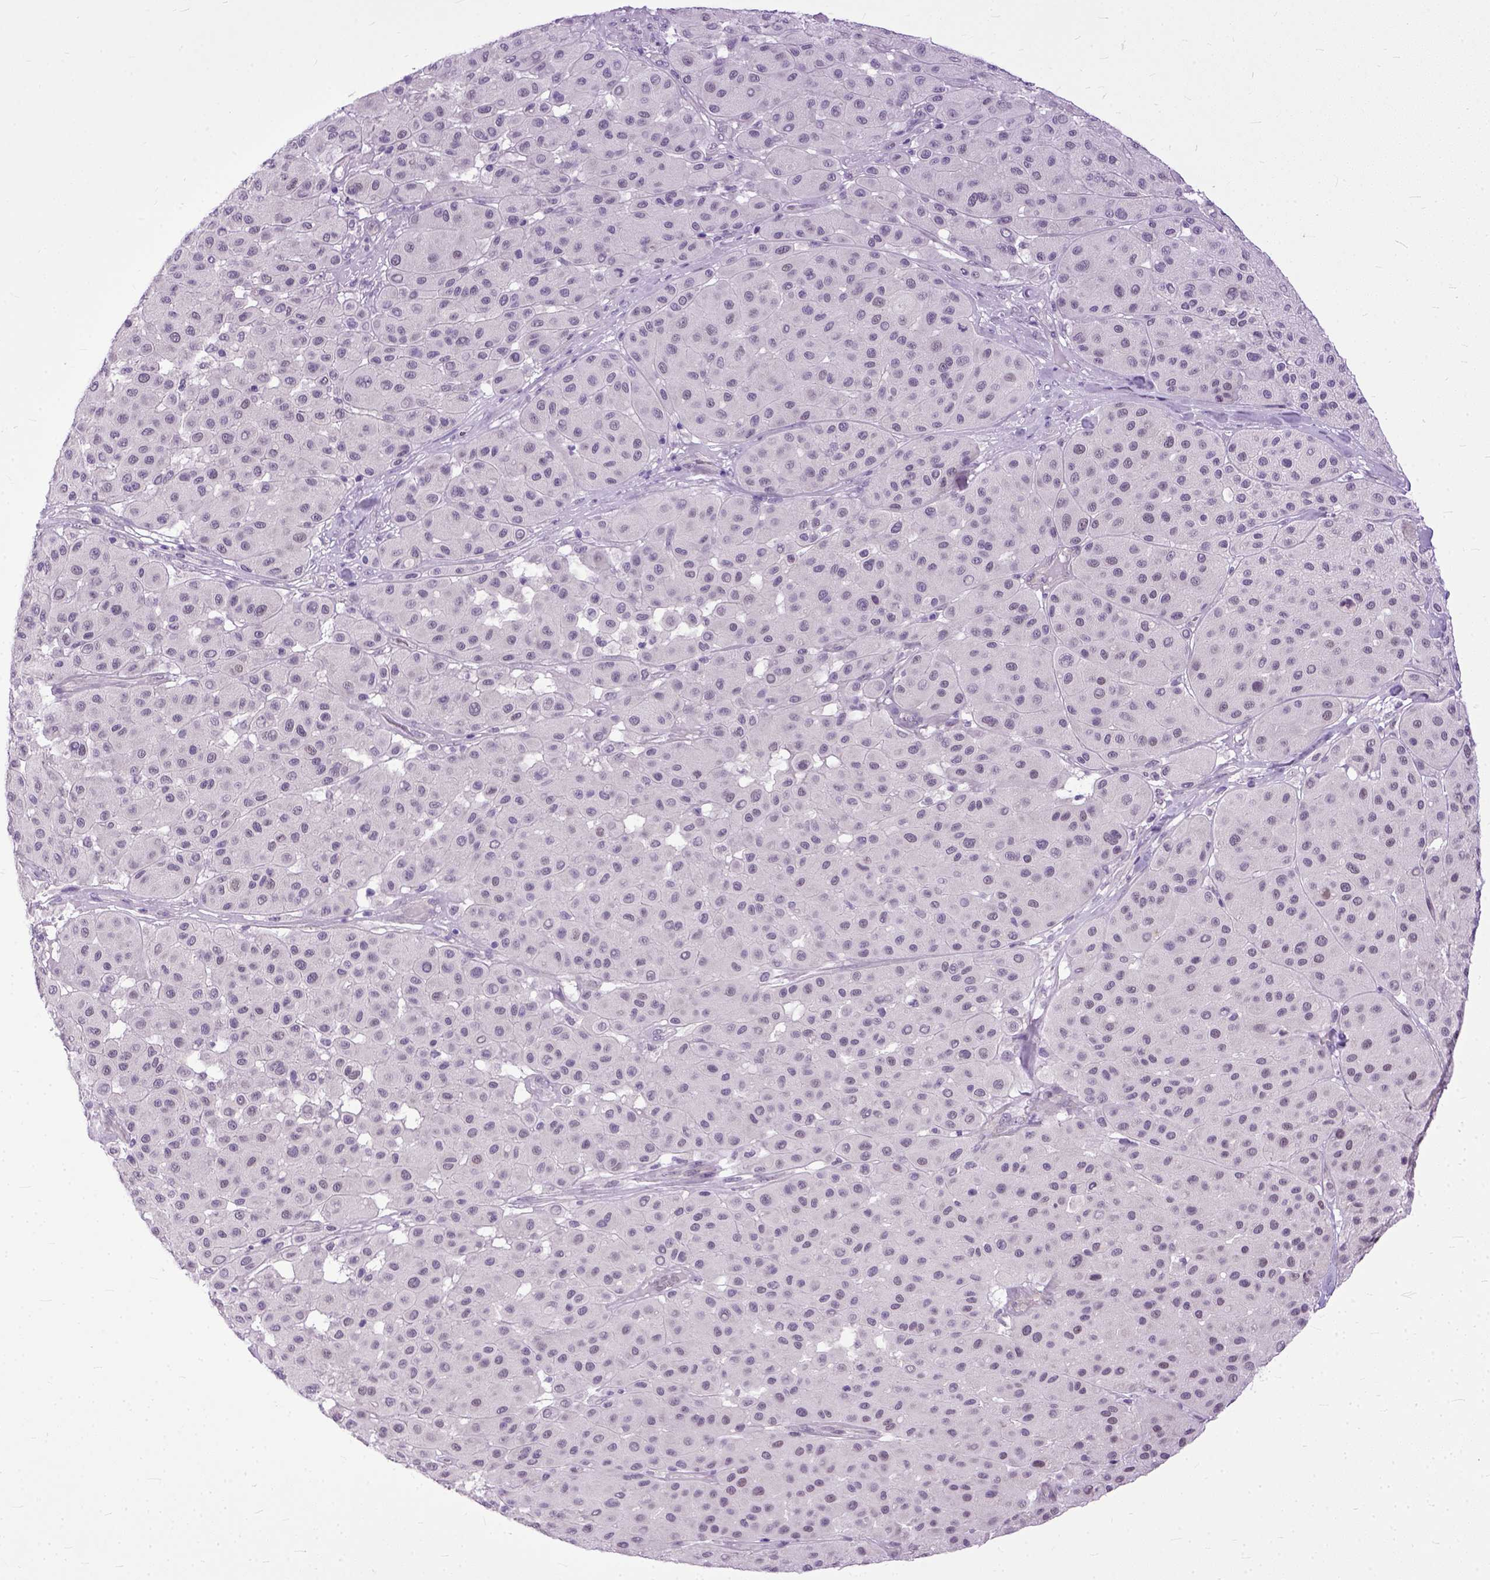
{"staining": {"intensity": "negative", "quantity": "none", "location": "none"}, "tissue": "melanoma", "cell_type": "Tumor cells", "image_type": "cancer", "snomed": [{"axis": "morphology", "description": "Malignant melanoma, Metastatic site"}, {"axis": "topography", "description": "Smooth muscle"}], "caption": "High magnification brightfield microscopy of melanoma stained with DAB (brown) and counterstained with hematoxylin (blue): tumor cells show no significant expression.", "gene": "TCEAL7", "patient": {"sex": "male", "age": 41}}